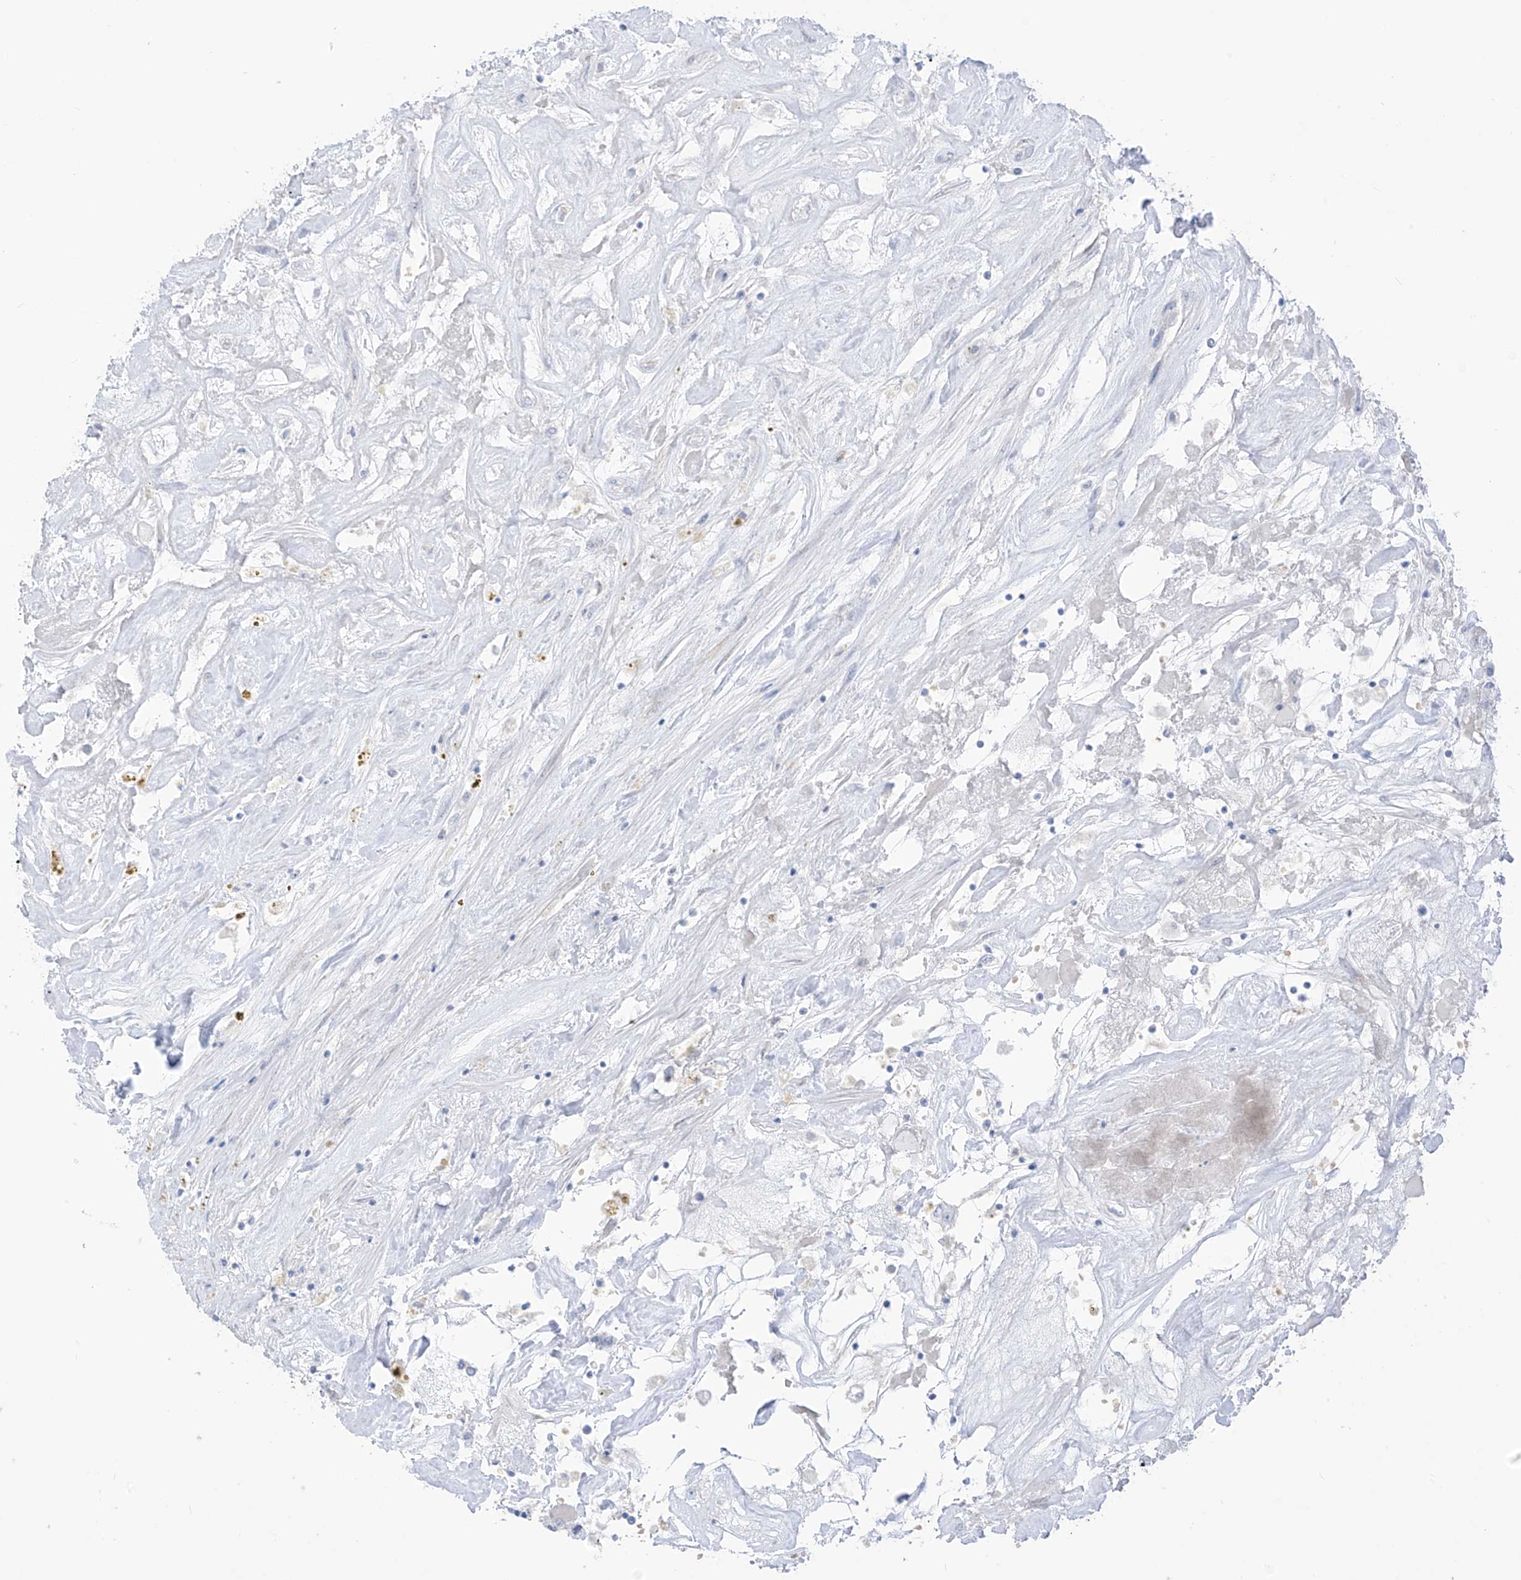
{"staining": {"intensity": "negative", "quantity": "none", "location": "none"}, "tissue": "renal cancer", "cell_type": "Tumor cells", "image_type": "cancer", "snomed": [{"axis": "morphology", "description": "Adenocarcinoma, NOS"}, {"axis": "topography", "description": "Kidney"}], "caption": "The immunohistochemistry (IHC) photomicrograph has no significant staining in tumor cells of renal cancer (adenocarcinoma) tissue. (DAB immunohistochemistry visualized using brightfield microscopy, high magnification).", "gene": "ASPRV1", "patient": {"sex": "female", "age": 52}}